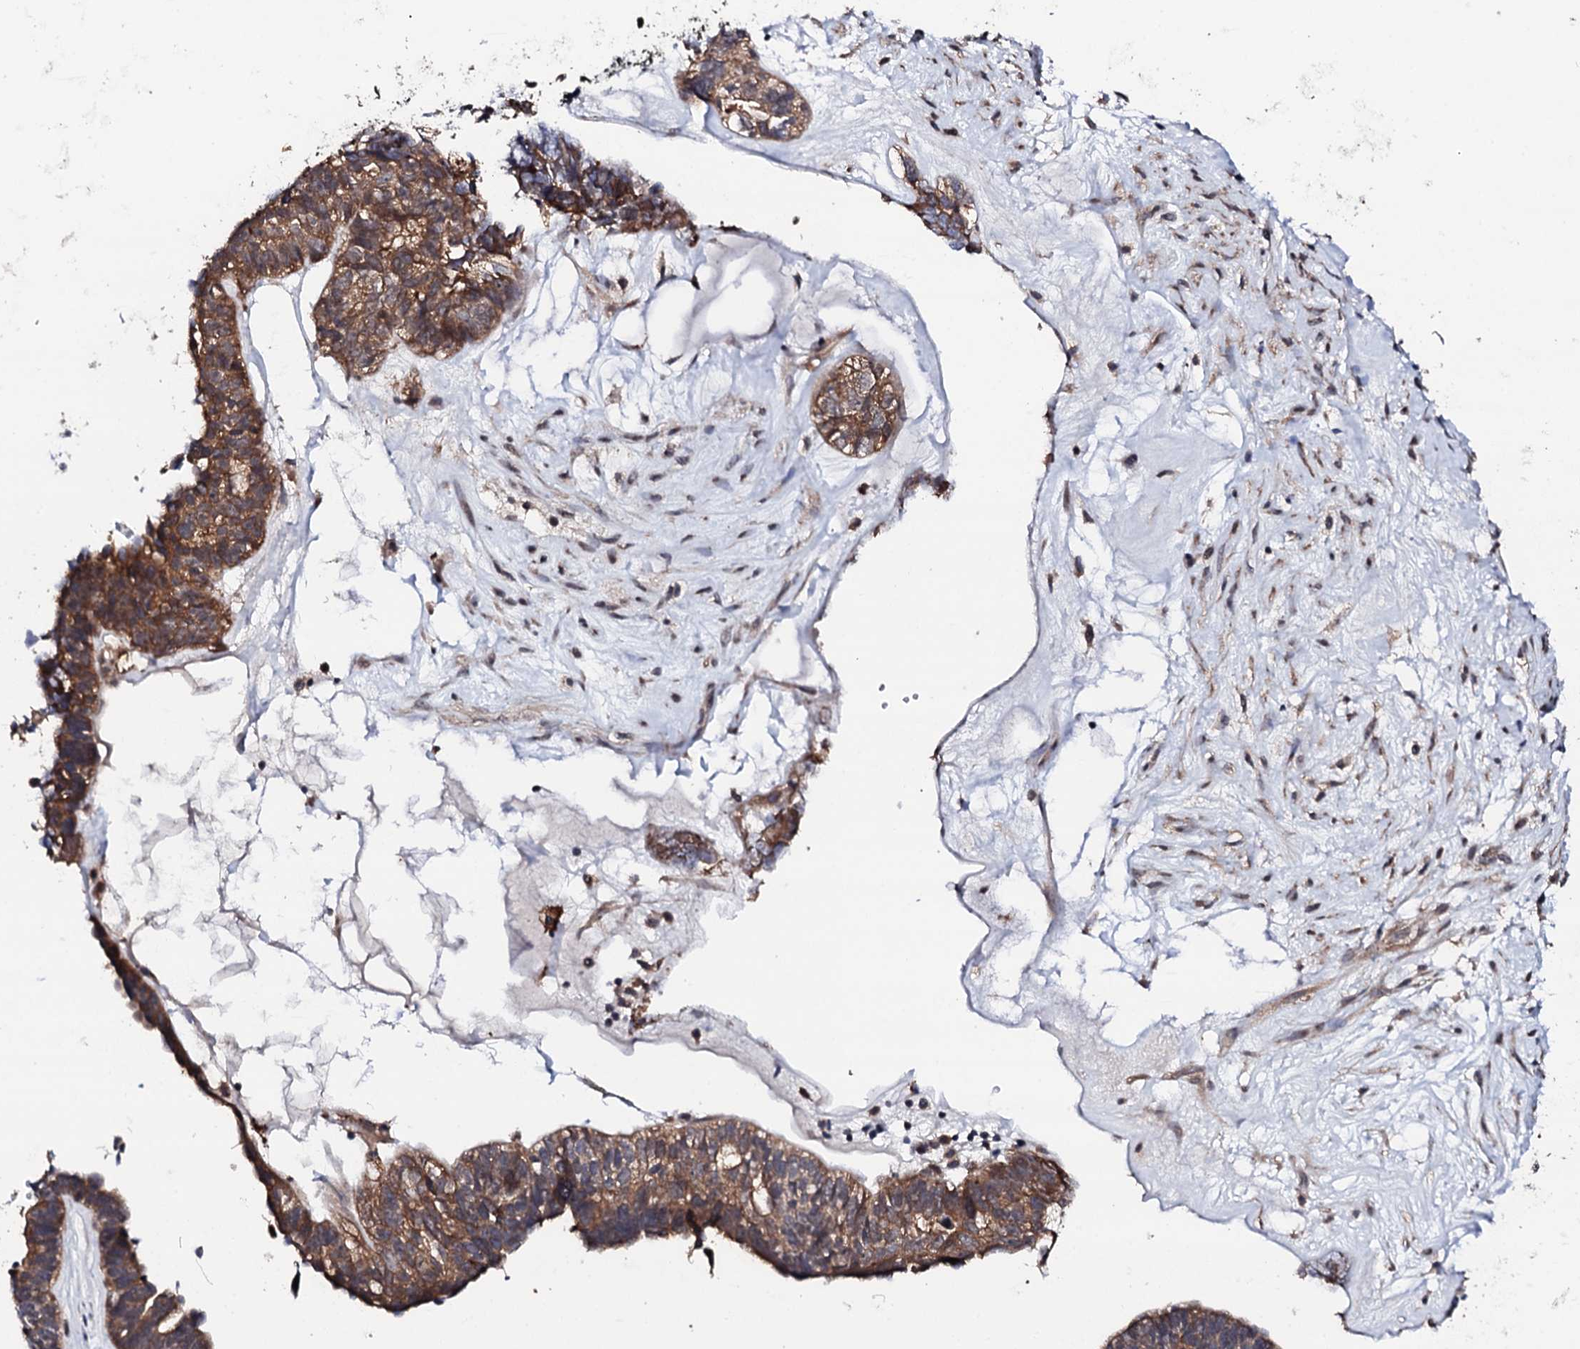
{"staining": {"intensity": "moderate", "quantity": ">75%", "location": "cytoplasmic/membranous"}, "tissue": "ovarian cancer", "cell_type": "Tumor cells", "image_type": "cancer", "snomed": [{"axis": "morphology", "description": "Cystadenocarcinoma, serous, NOS"}, {"axis": "topography", "description": "Ovary"}], "caption": "Tumor cells show medium levels of moderate cytoplasmic/membranous expression in about >75% of cells in ovarian cancer.", "gene": "EDC3", "patient": {"sex": "female", "age": 79}}